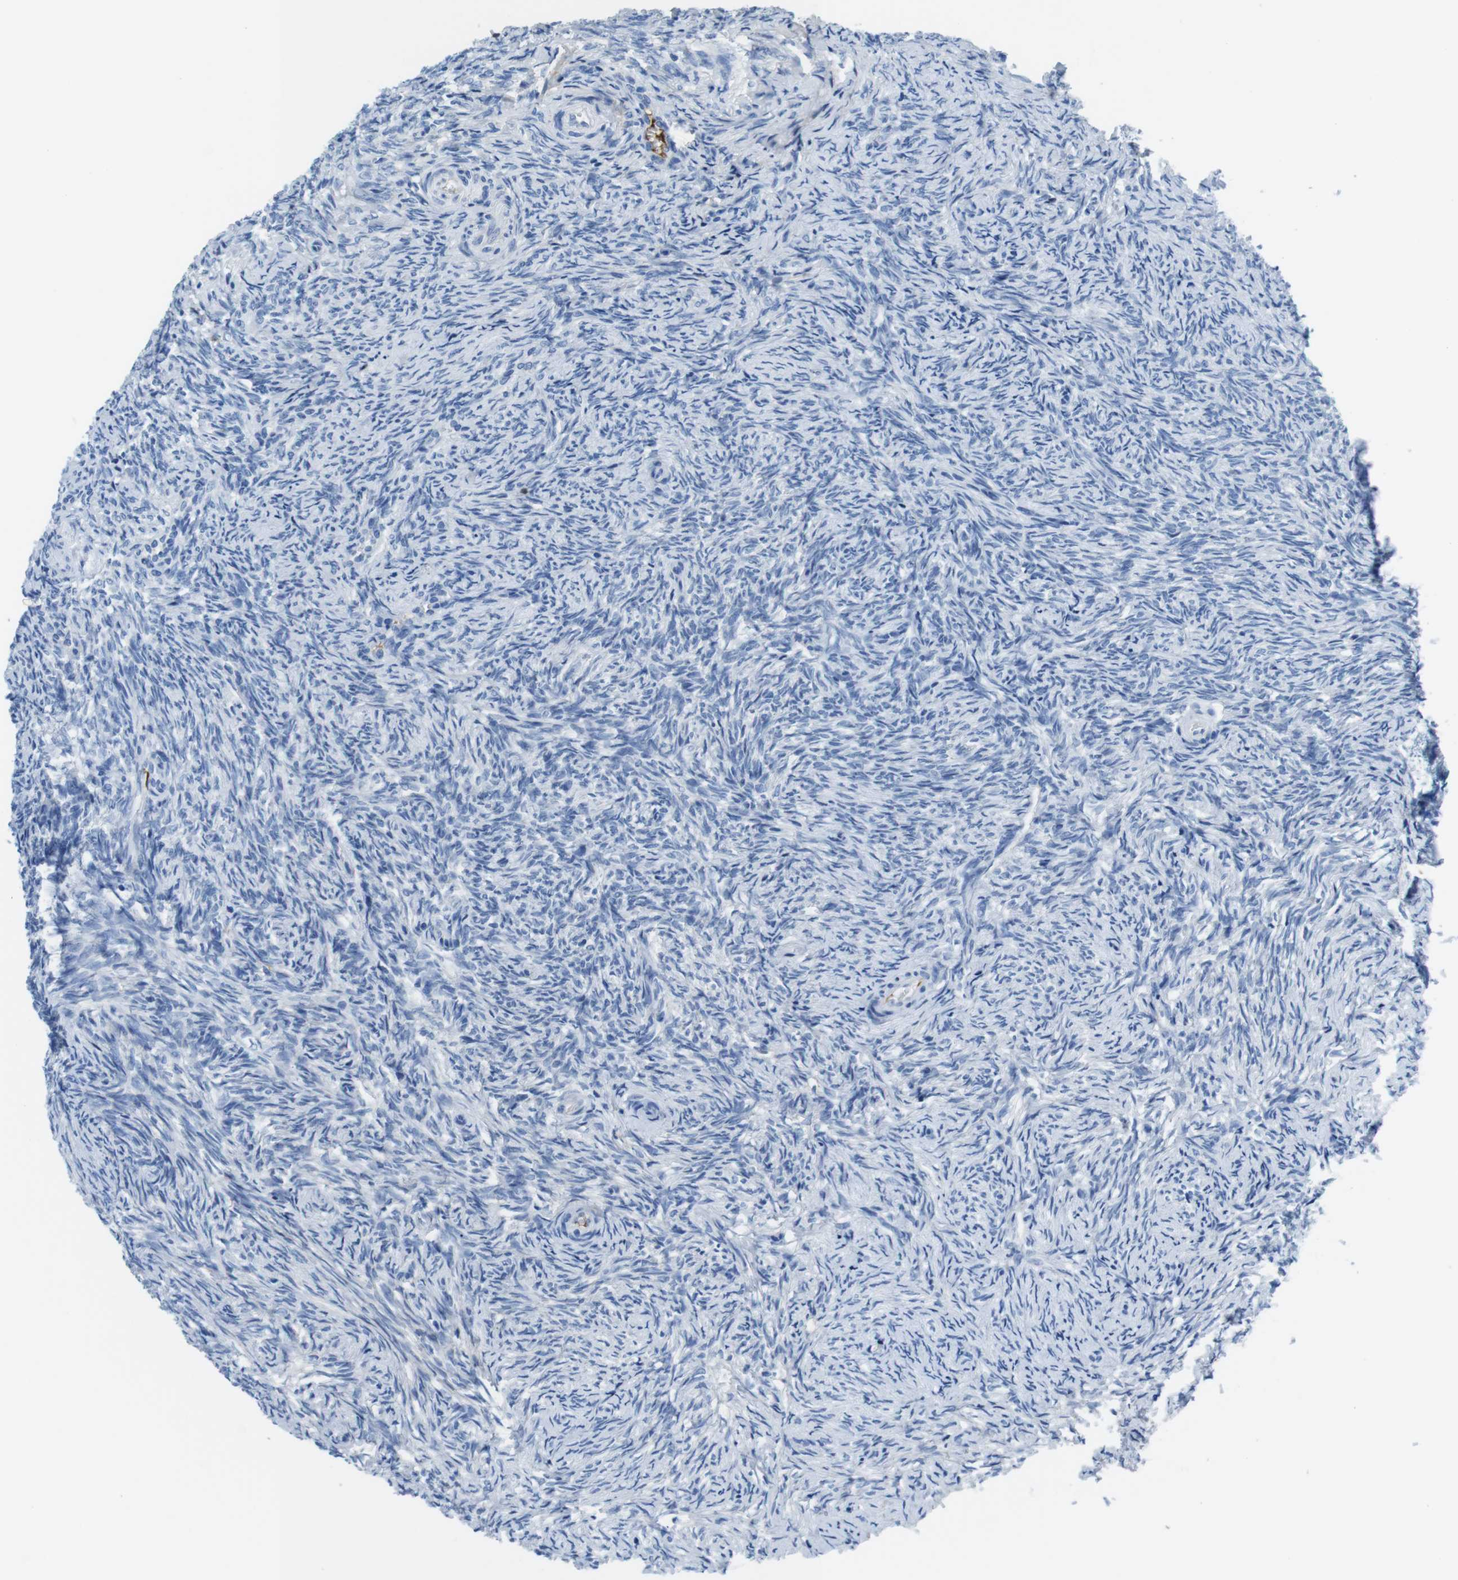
{"staining": {"intensity": "negative", "quantity": "none", "location": "none"}, "tissue": "ovary", "cell_type": "Follicle cells", "image_type": "normal", "snomed": [{"axis": "morphology", "description": "Normal tissue, NOS"}, {"axis": "topography", "description": "Ovary"}], "caption": "Human ovary stained for a protein using IHC reveals no positivity in follicle cells.", "gene": "IGKC", "patient": {"sex": "female", "age": 41}}